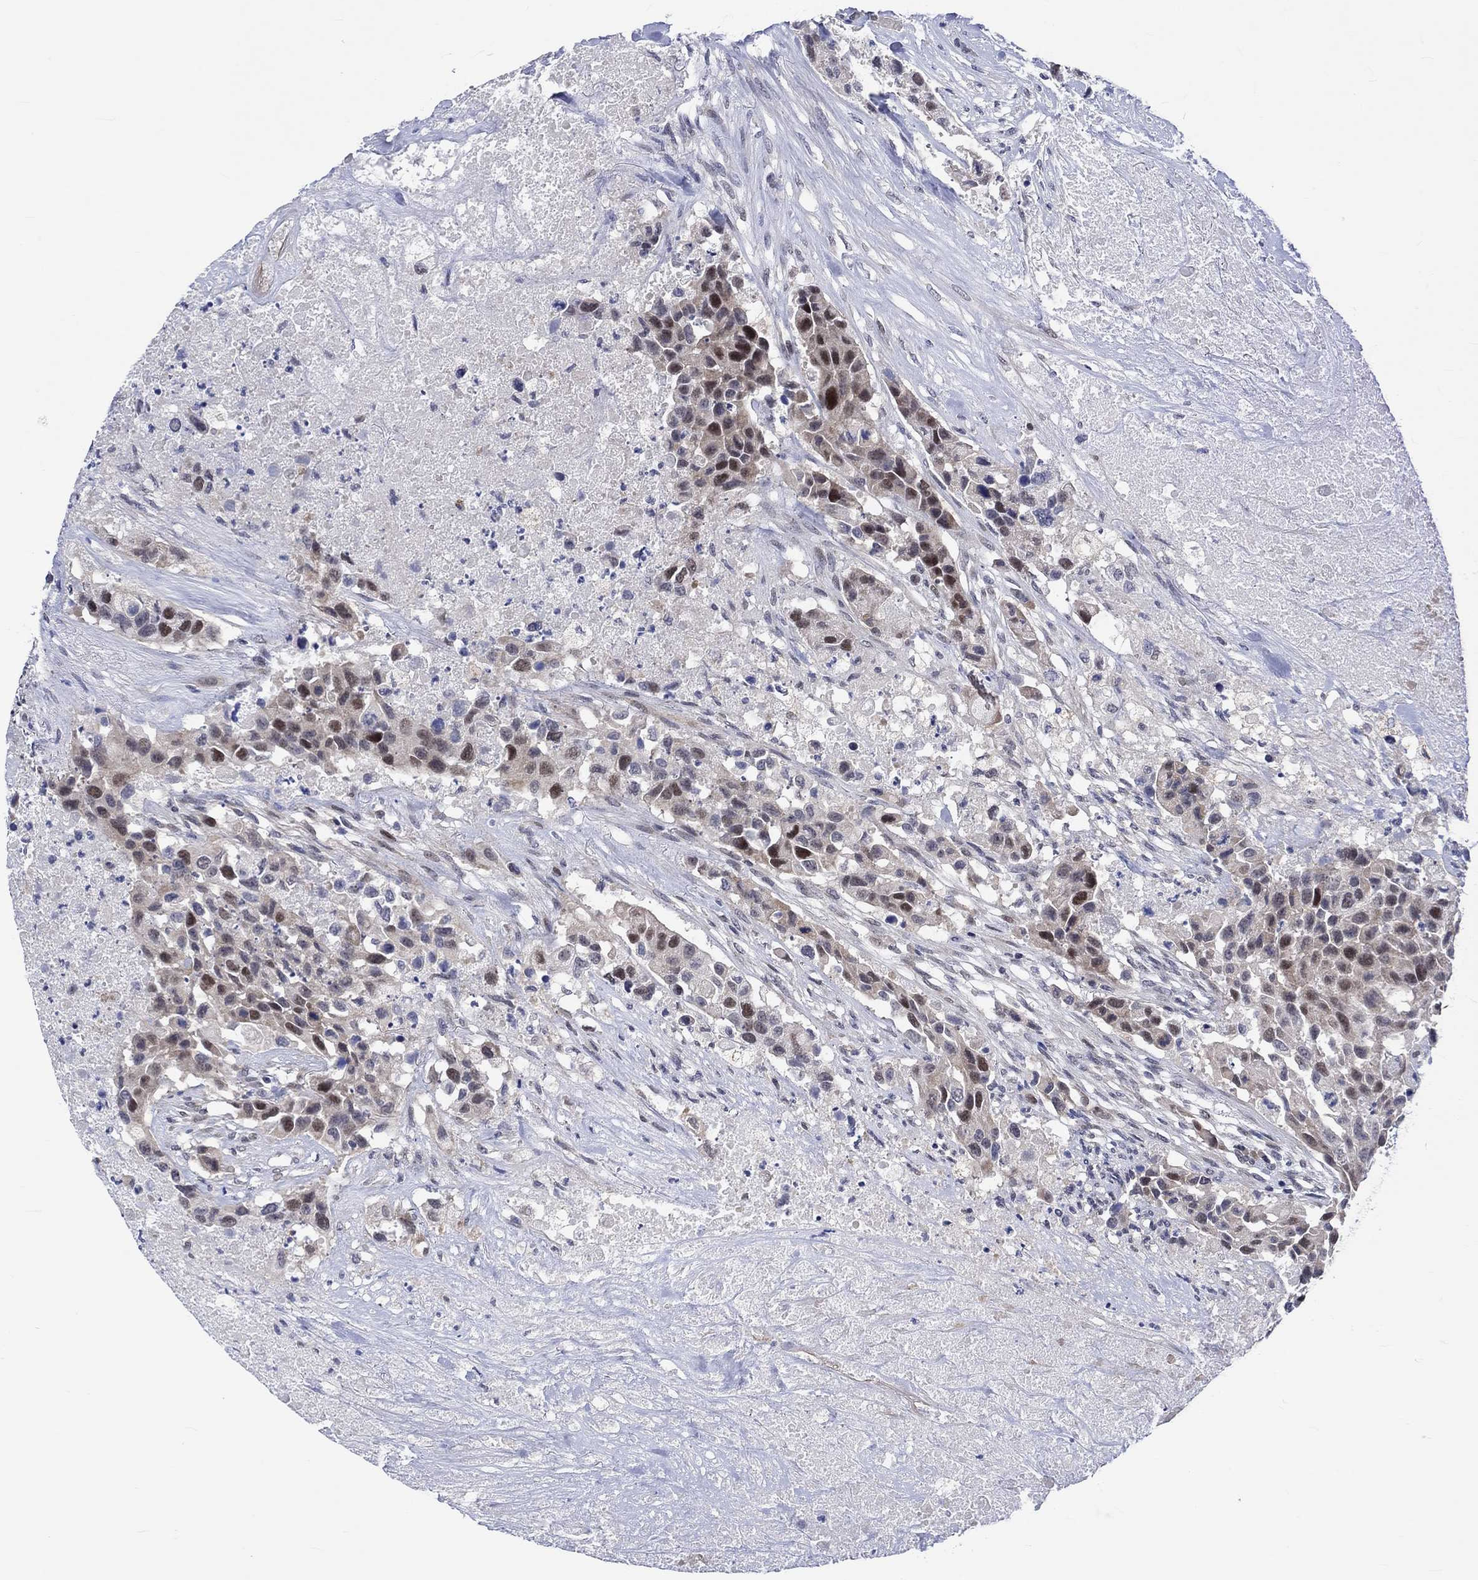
{"staining": {"intensity": "strong", "quantity": "25%-75%", "location": "nuclear"}, "tissue": "urothelial cancer", "cell_type": "Tumor cells", "image_type": "cancer", "snomed": [{"axis": "morphology", "description": "Urothelial carcinoma, High grade"}, {"axis": "topography", "description": "Urinary bladder"}], "caption": "There is high levels of strong nuclear expression in tumor cells of urothelial cancer, as demonstrated by immunohistochemical staining (brown color).", "gene": "E2F8", "patient": {"sex": "female", "age": 73}}